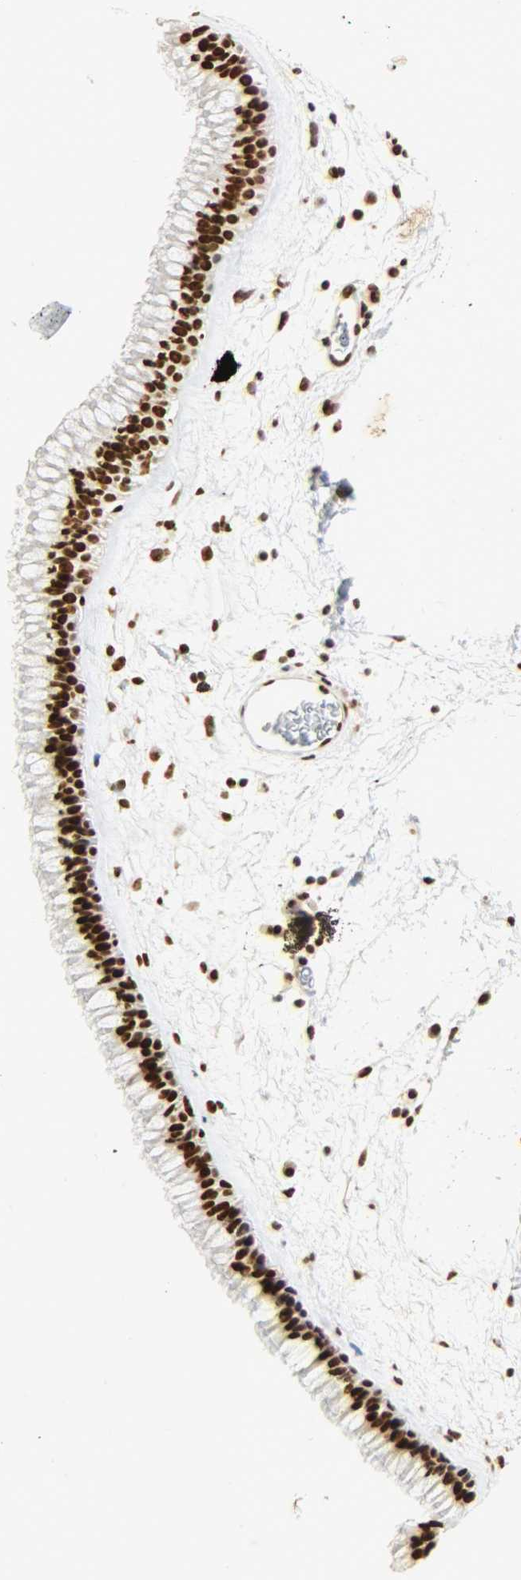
{"staining": {"intensity": "strong", "quantity": ">75%", "location": "nuclear"}, "tissue": "nasopharynx", "cell_type": "Respiratory epithelial cells", "image_type": "normal", "snomed": [{"axis": "morphology", "description": "Normal tissue, NOS"}, {"axis": "morphology", "description": "Inflammation, NOS"}, {"axis": "topography", "description": "Nasopharynx"}], "caption": "Immunohistochemistry (DAB (3,3'-diaminobenzidine)) staining of unremarkable human nasopharynx reveals strong nuclear protein expression in about >75% of respiratory epithelial cells.", "gene": "KHDRBS1", "patient": {"sex": "male", "age": 48}}